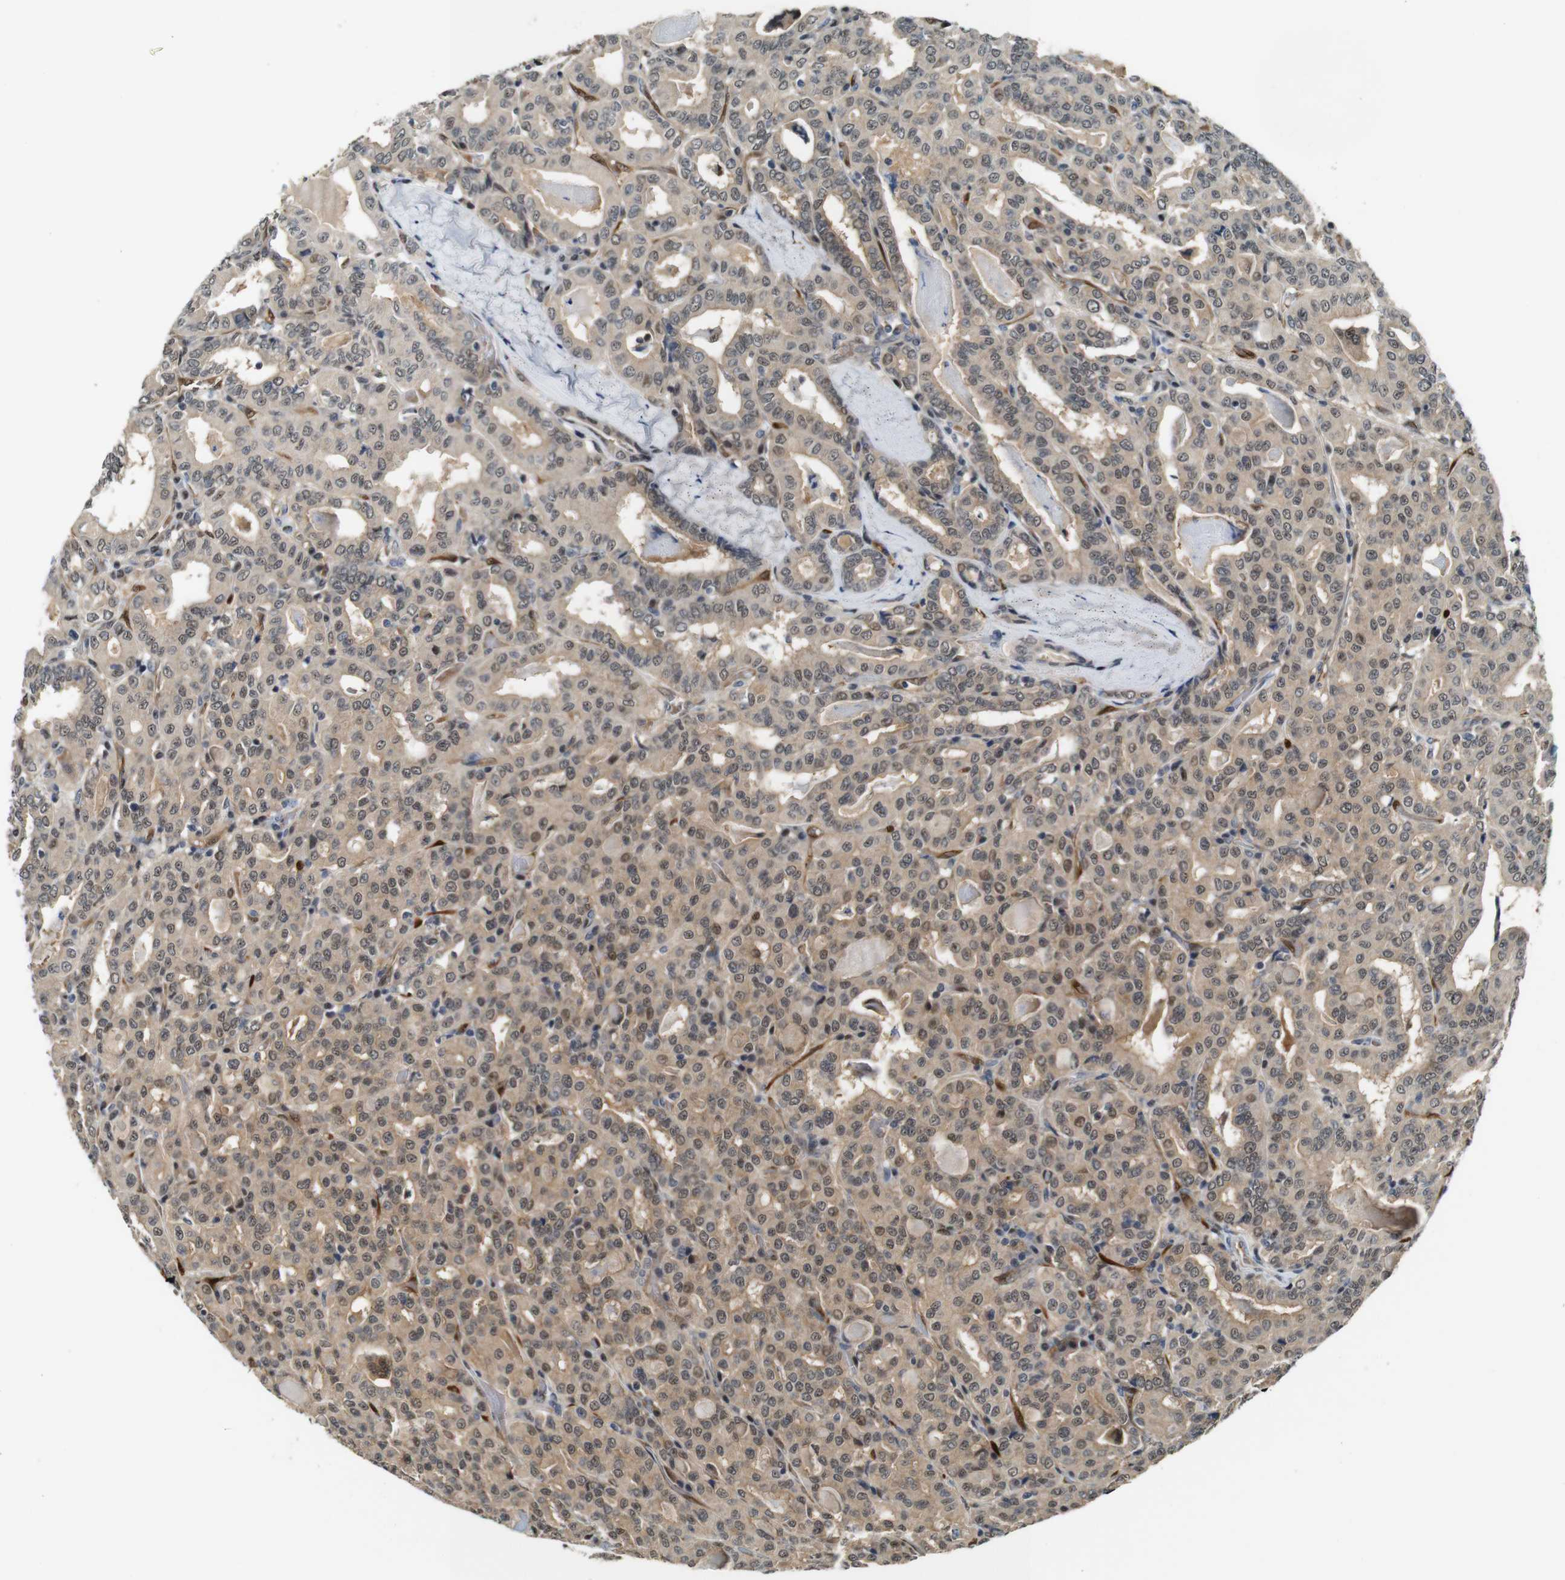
{"staining": {"intensity": "weak", "quantity": ">75%", "location": "cytoplasmic/membranous,nuclear"}, "tissue": "thyroid cancer", "cell_type": "Tumor cells", "image_type": "cancer", "snomed": [{"axis": "morphology", "description": "Papillary adenocarcinoma, NOS"}, {"axis": "topography", "description": "Thyroid gland"}], "caption": "This histopathology image shows thyroid papillary adenocarcinoma stained with immunohistochemistry (IHC) to label a protein in brown. The cytoplasmic/membranous and nuclear of tumor cells show weak positivity for the protein. Nuclei are counter-stained blue.", "gene": "LXN", "patient": {"sex": "female", "age": 42}}